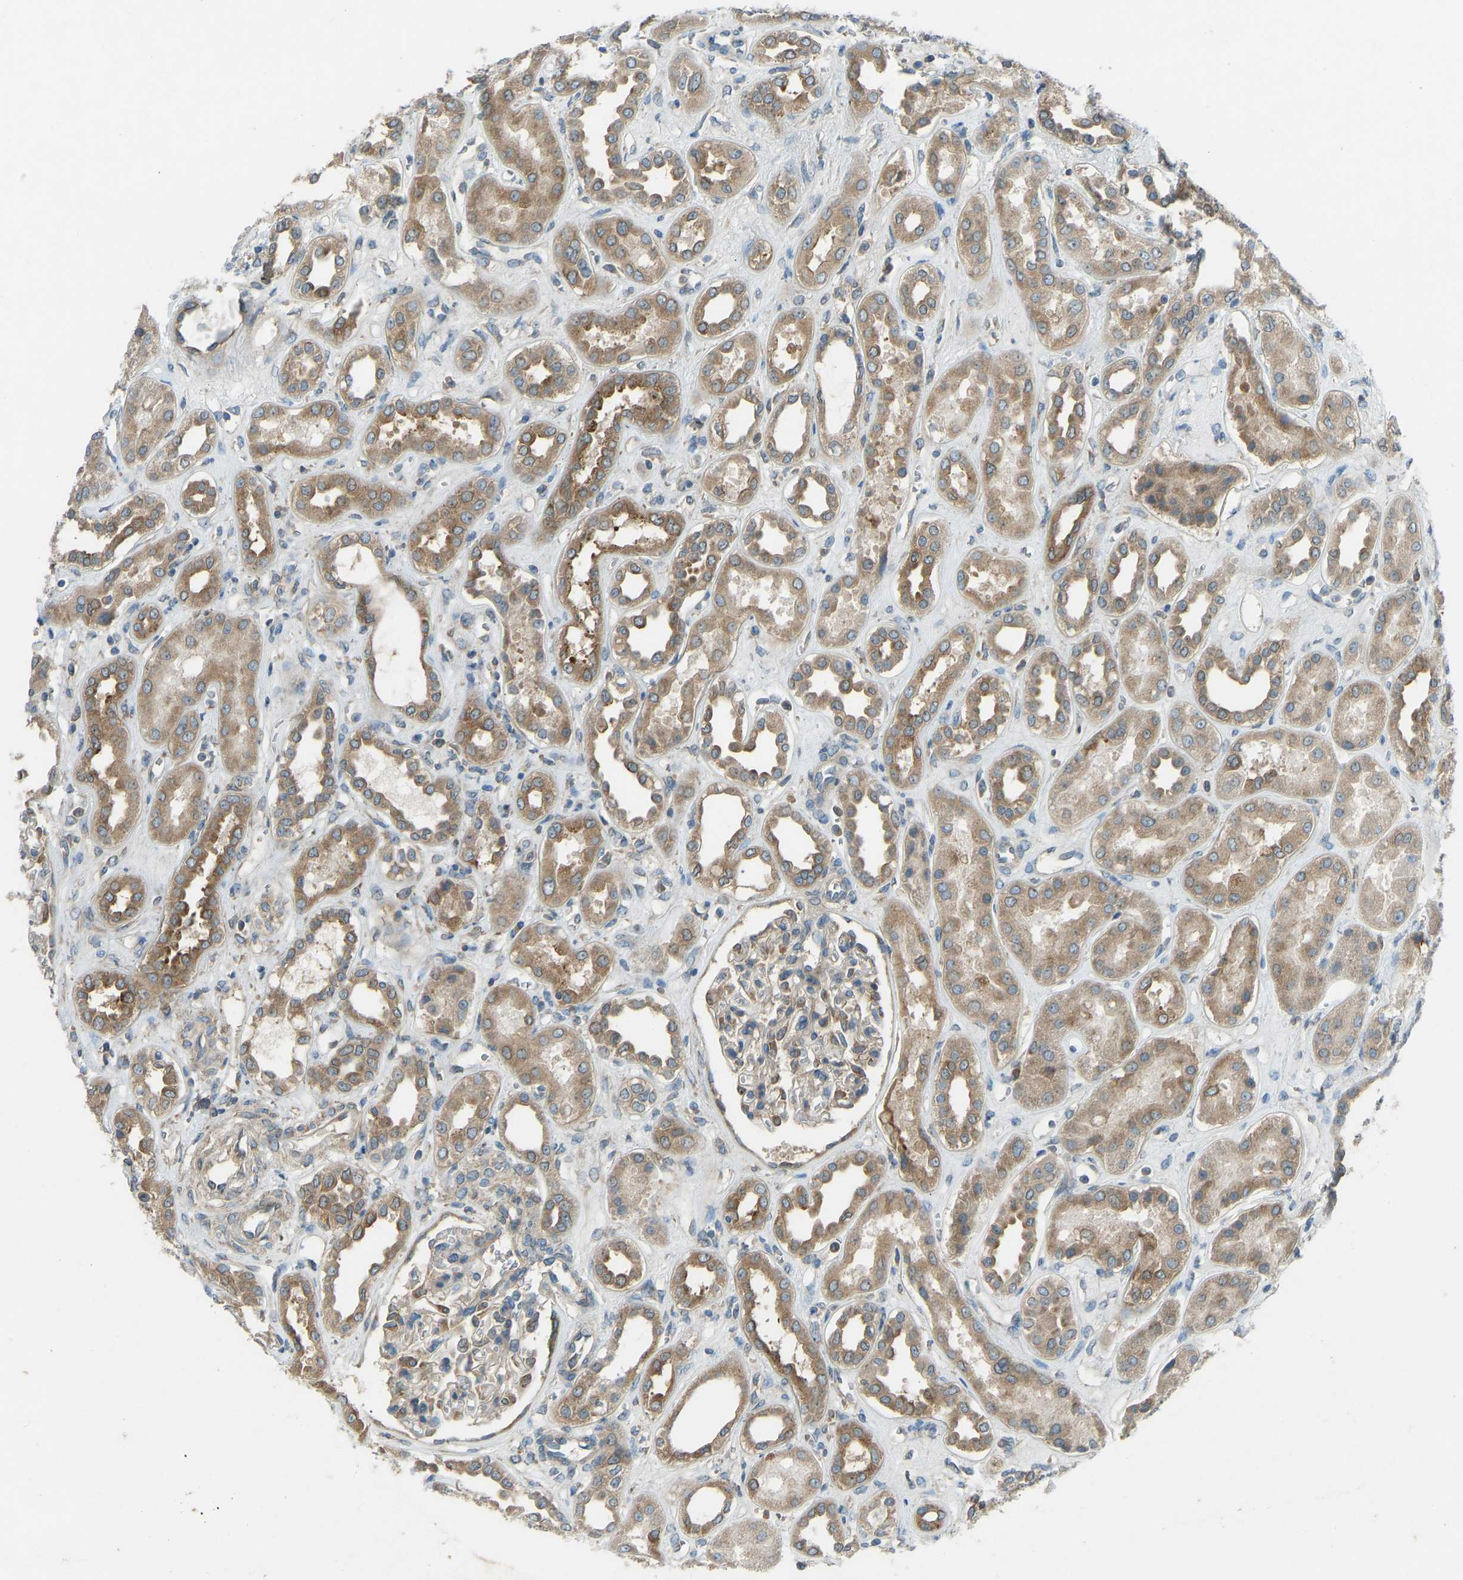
{"staining": {"intensity": "moderate", "quantity": "25%-75%", "location": "cytoplasmic/membranous"}, "tissue": "kidney", "cell_type": "Cells in glomeruli", "image_type": "normal", "snomed": [{"axis": "morphology", "description": "Normal tissue, NOS"}, {"axis": "topography", "description": "Kidney"}], "caption": "High-power microscopy captured an immunohistochemistry (IHC) photomicrograph of benign kidney, revealing moderate cytoplasmic/membranous expression in about 25%-75% of cells in glomeruli.", "gene": "STAU2", "patient": {"sex": "male", "age": 59}}